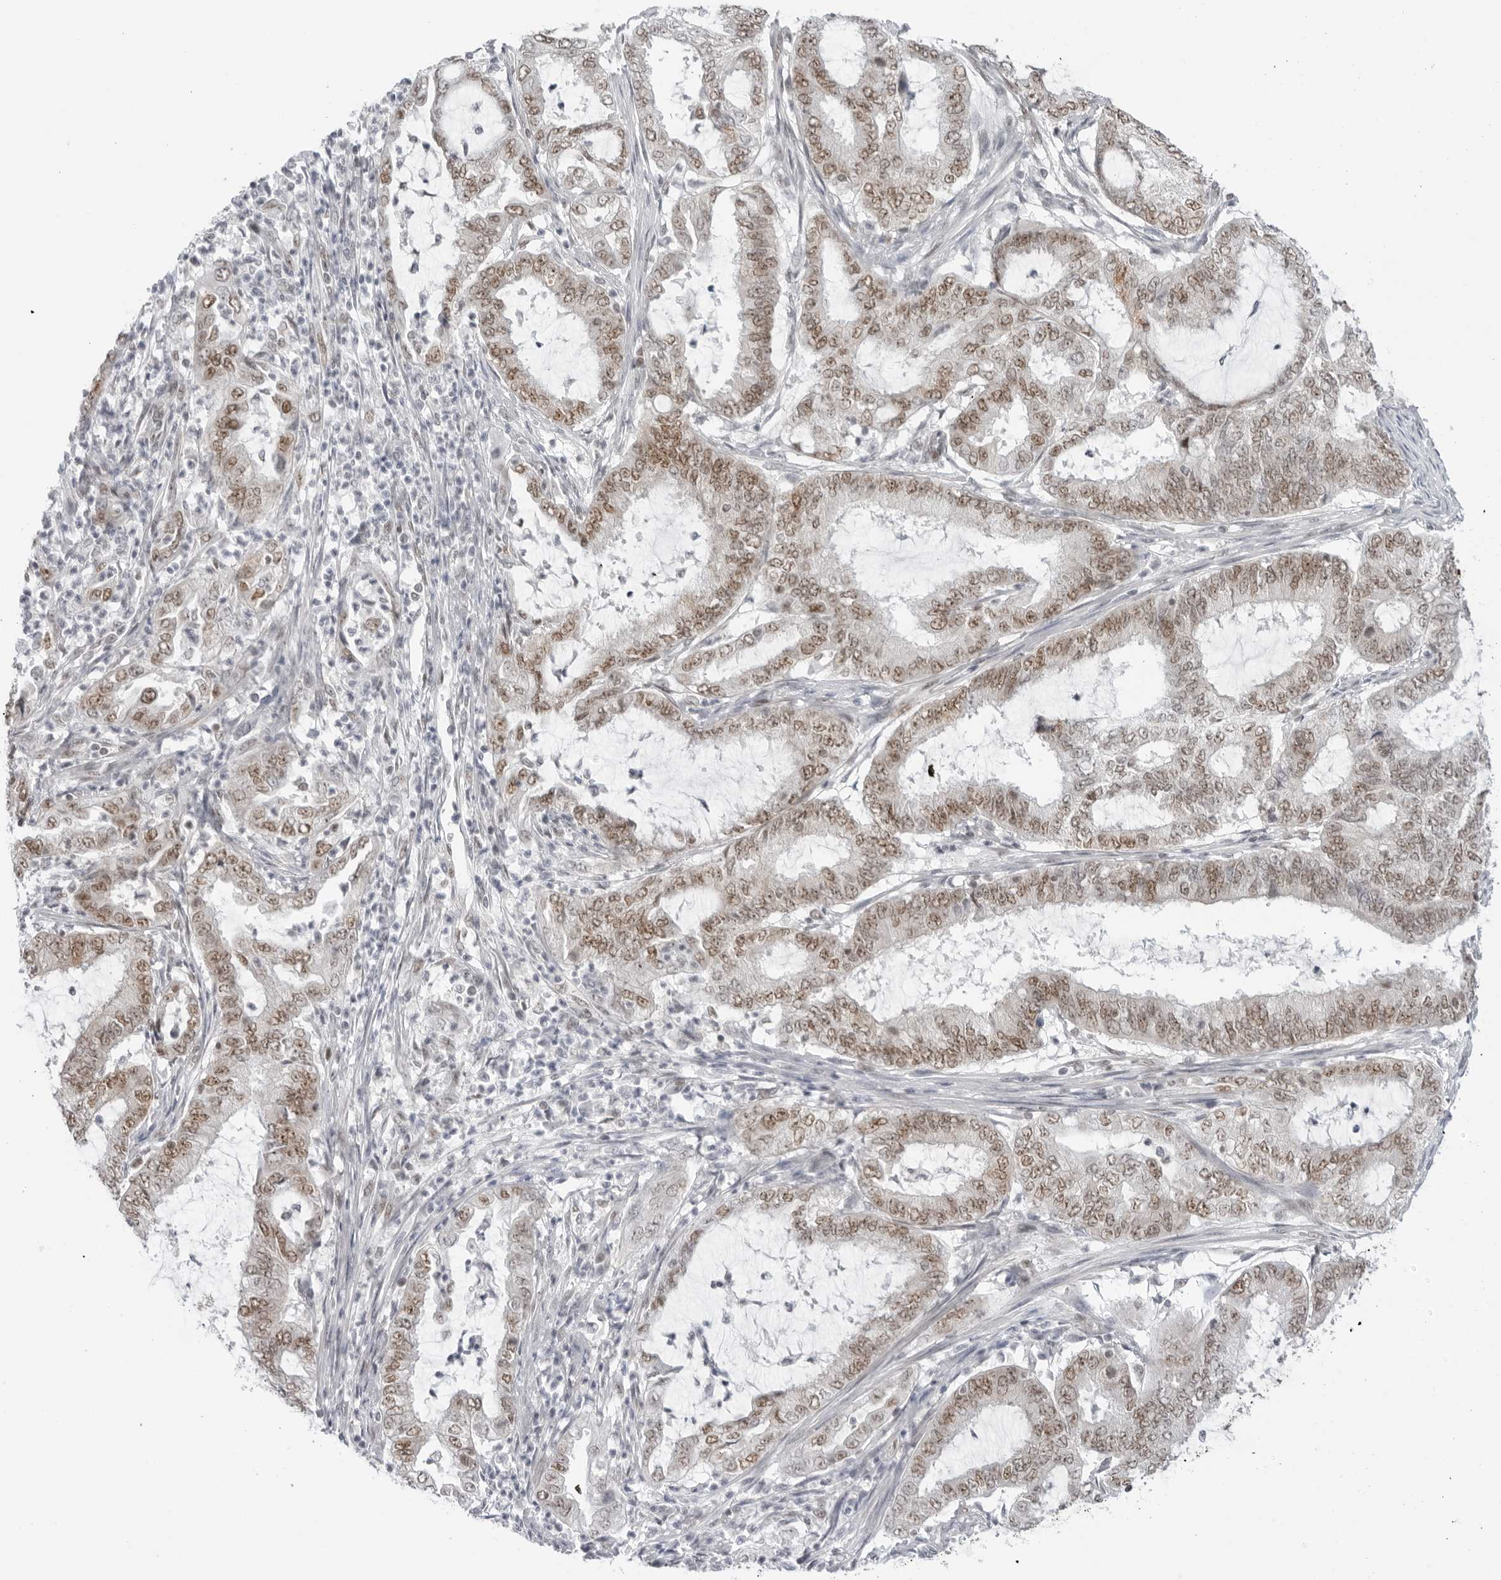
{"staining": {"intensity": "moderate", "quantity": ">75%", "location": "nuclear"}, "tissue": "endometrial cancer", "cell_type": "Tumor cells", "image_type": "cancer", "snomed": [{"axis": "morphology", "description": "Adenocarcinoma, NOS"}, {"axis": "topography", "description": "Endometrium"}], "caption": "This is an image of immunohistochemistry staining of endometrial adenocarcinoma, which shows moderate staining in the nuclear of tumor cells.", "gene": "FOXK2", "patient": {"sex": "female", "age": 51}}